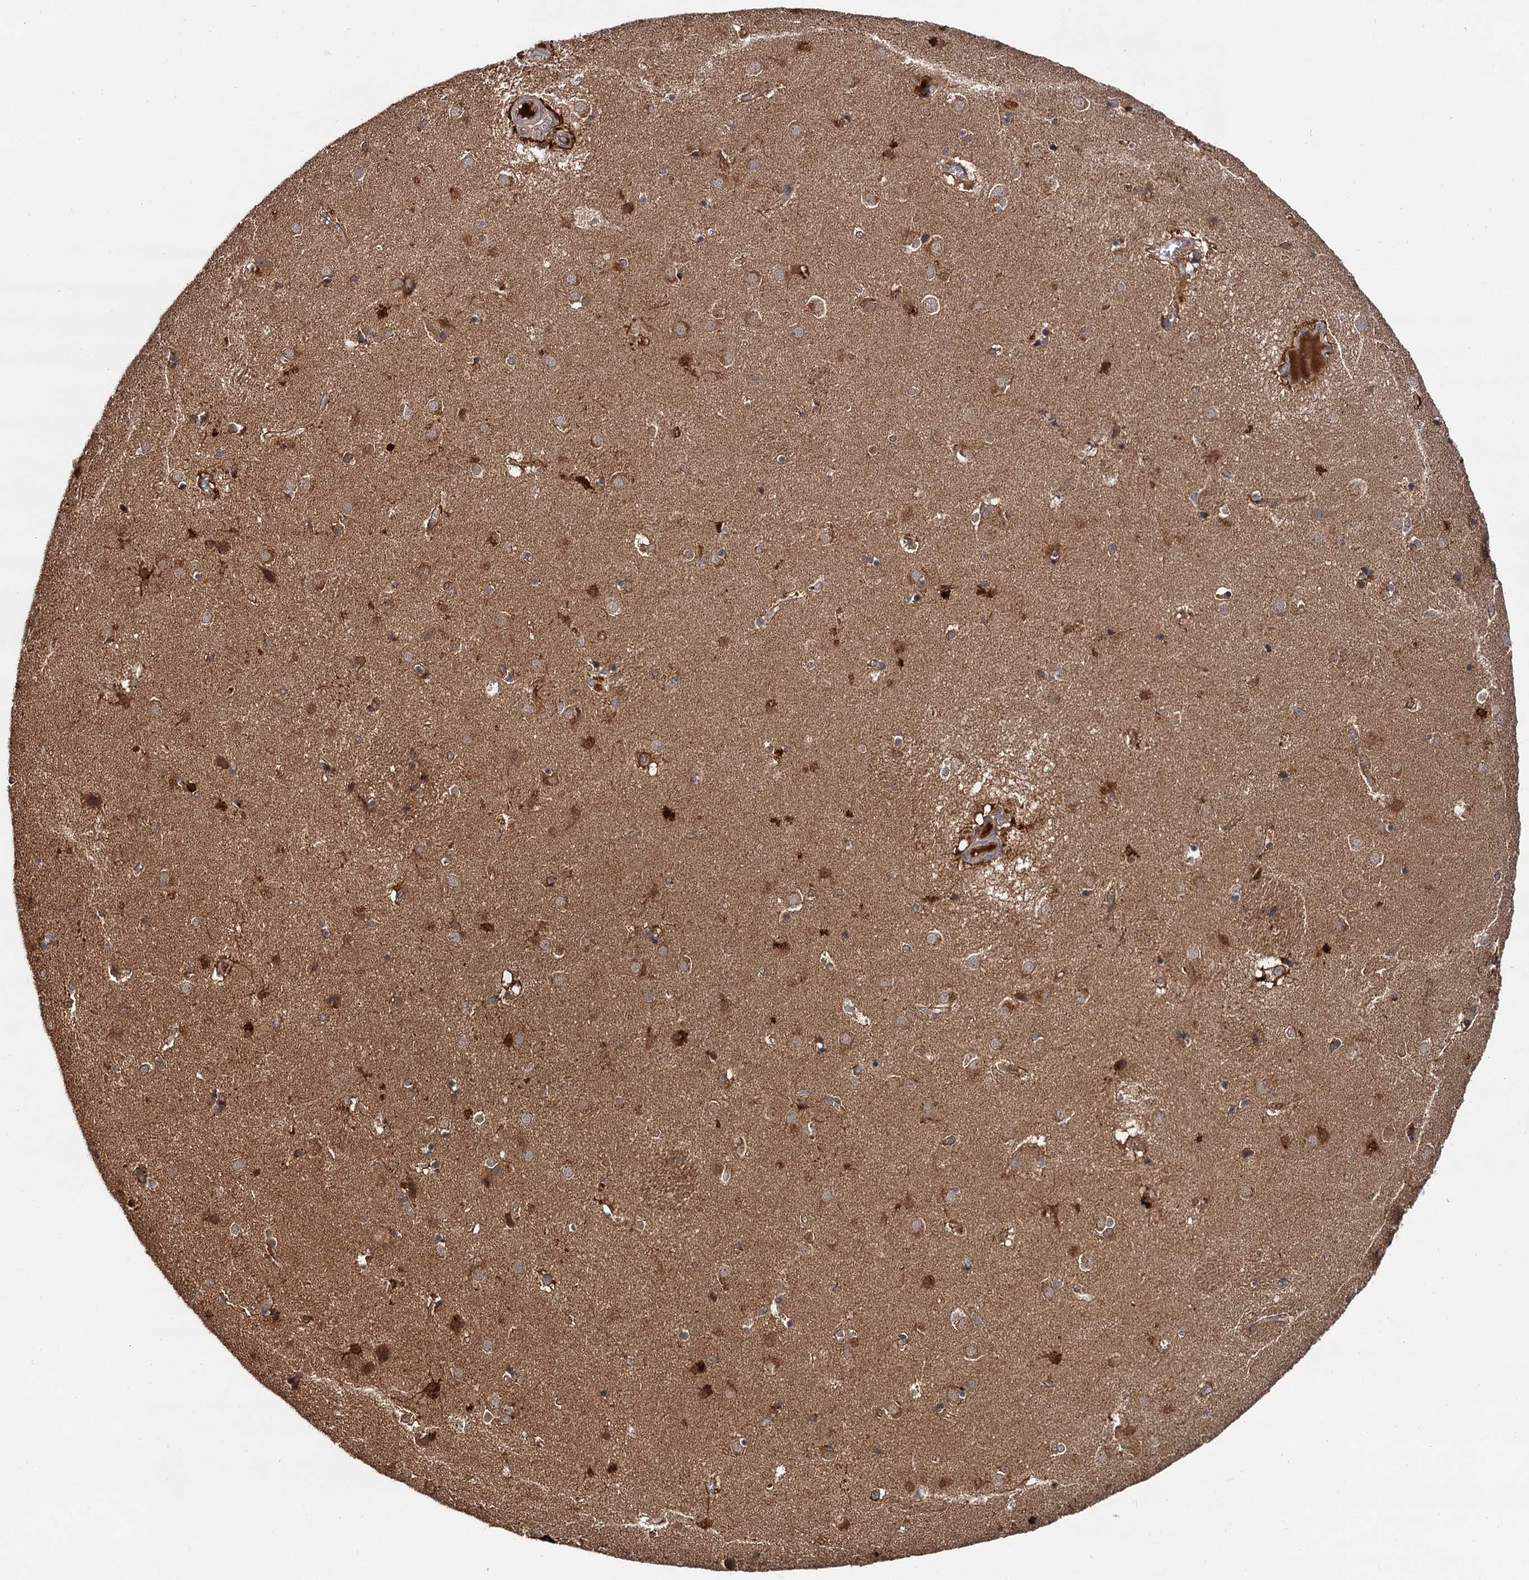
{"staining": {"intensity": "moderate", "quantity": "25%-75%", "location": "cytoplasmic/membranous"}, "tissue": "caudate", "cell_type": "Glial cells", "image_type": "normal", "snomed": [{"axis": "morphology", "description": "Normal tissue, NOS"}, {"axis": "topography", "description": "Lateral ventricle wall"}], "caption": "Immunohistochemistry staining of normal caudate, which demonstrates medium levels of moderate cytoplasmic/membranous expression in approximately 25%-75% of glial cells indicating moderate cytoplasmic/membranous protein expression. The staining was performed using DAB (3,3'-diaminobenzidine) (brown) for protein detection and nuclei were counterstained in hematoxylin (blue).", "gene": "SELENOP", "patient": {"sex": "male", "age": 70}}